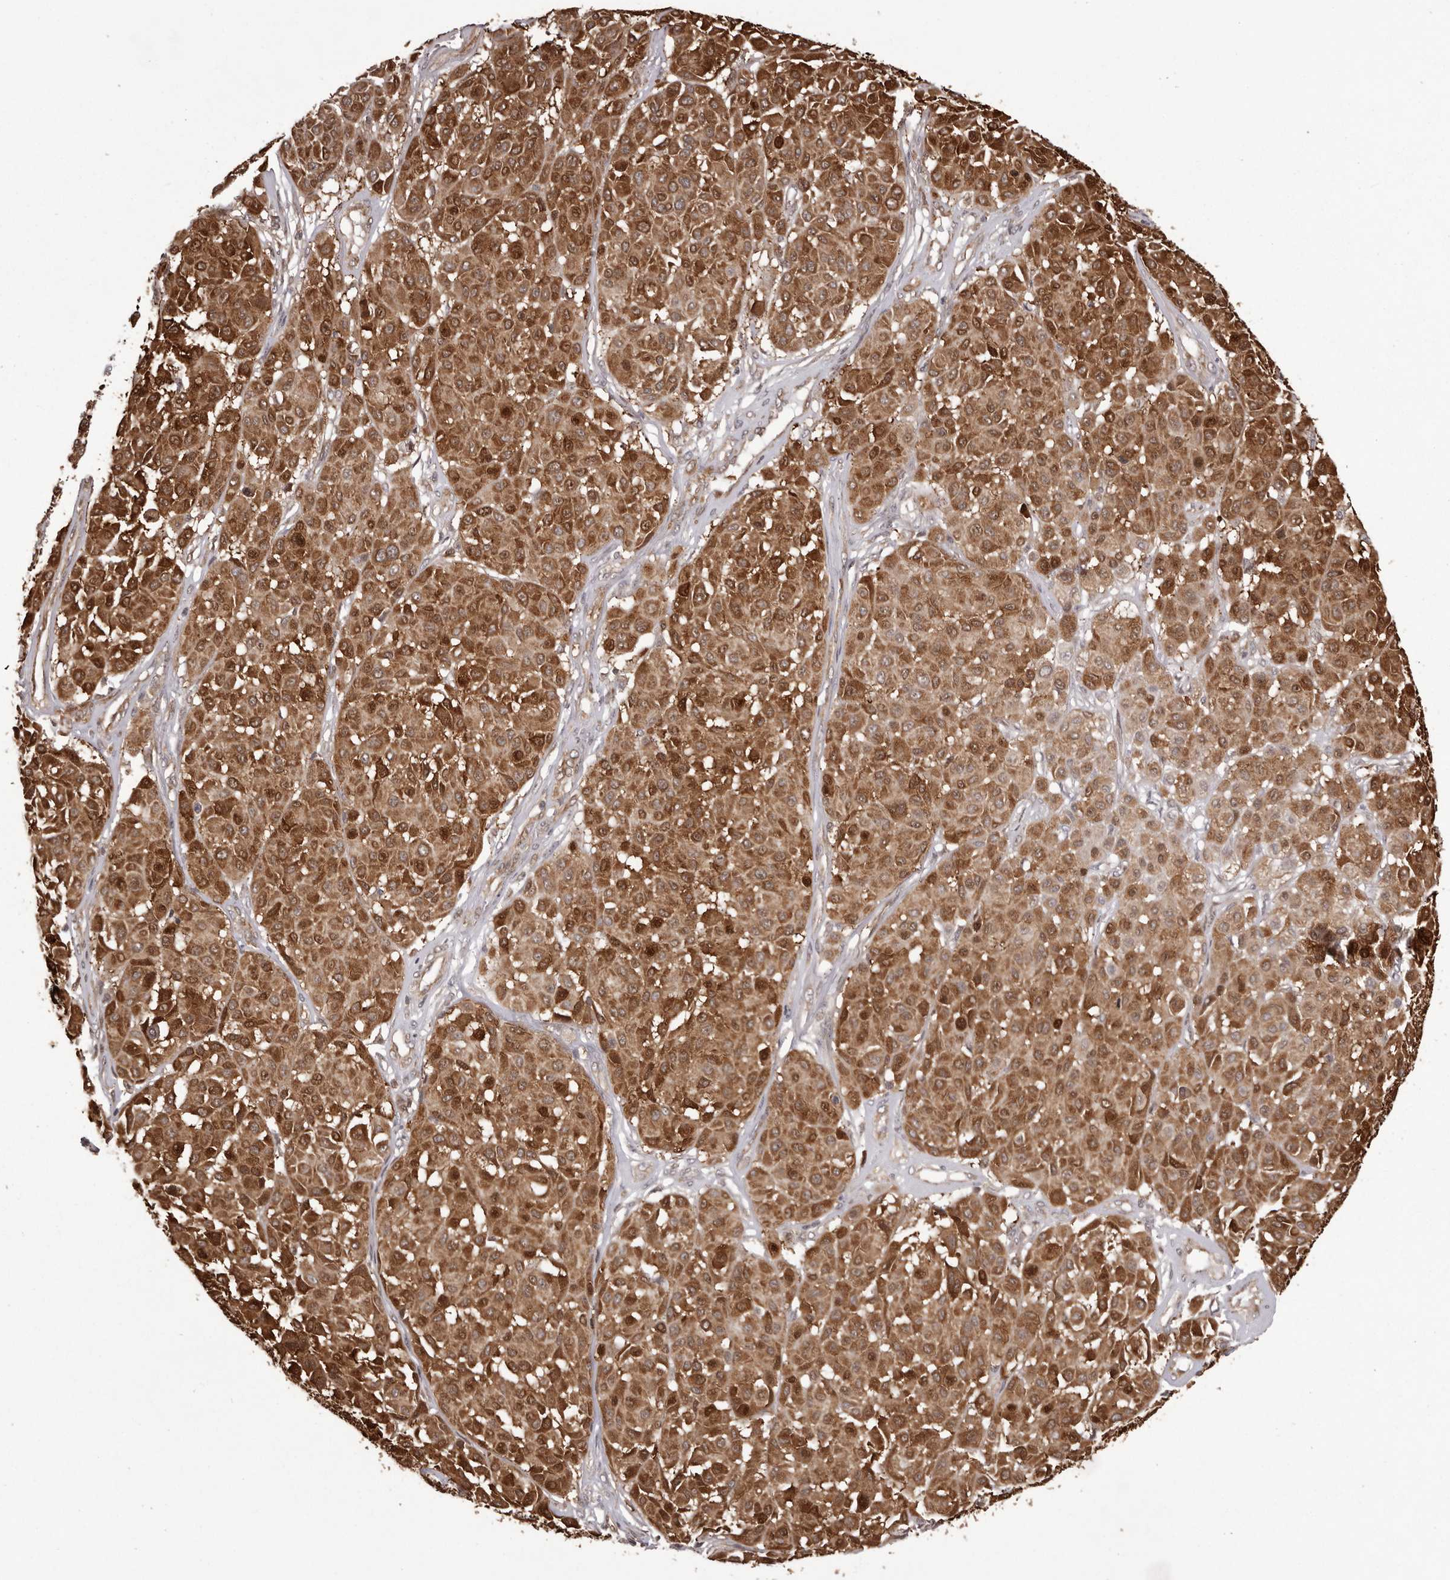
{"staining": {"intensity": "strong", "quantity": ">75%", "location": "cytoplasmic/membranous"}, "tissue": "melanoma", "cell_type": "Tumor cells", "image_type": "cancer", "snomed": [{"axis": "morphology", "description": "Malignant melanoma, Metastatic site"}, {"axis": "topography", "description": "Soft tissue"}], "caption": "This micrograph displays melanoma stained with IHC to label a protein in brown. The cytoplasmic/membranous of tumor cells show strong positivity for the protein. Nuclei are counter-stained blue.", "gene": "GFOD1", "patient": {"sex": "male", "age": 41}}